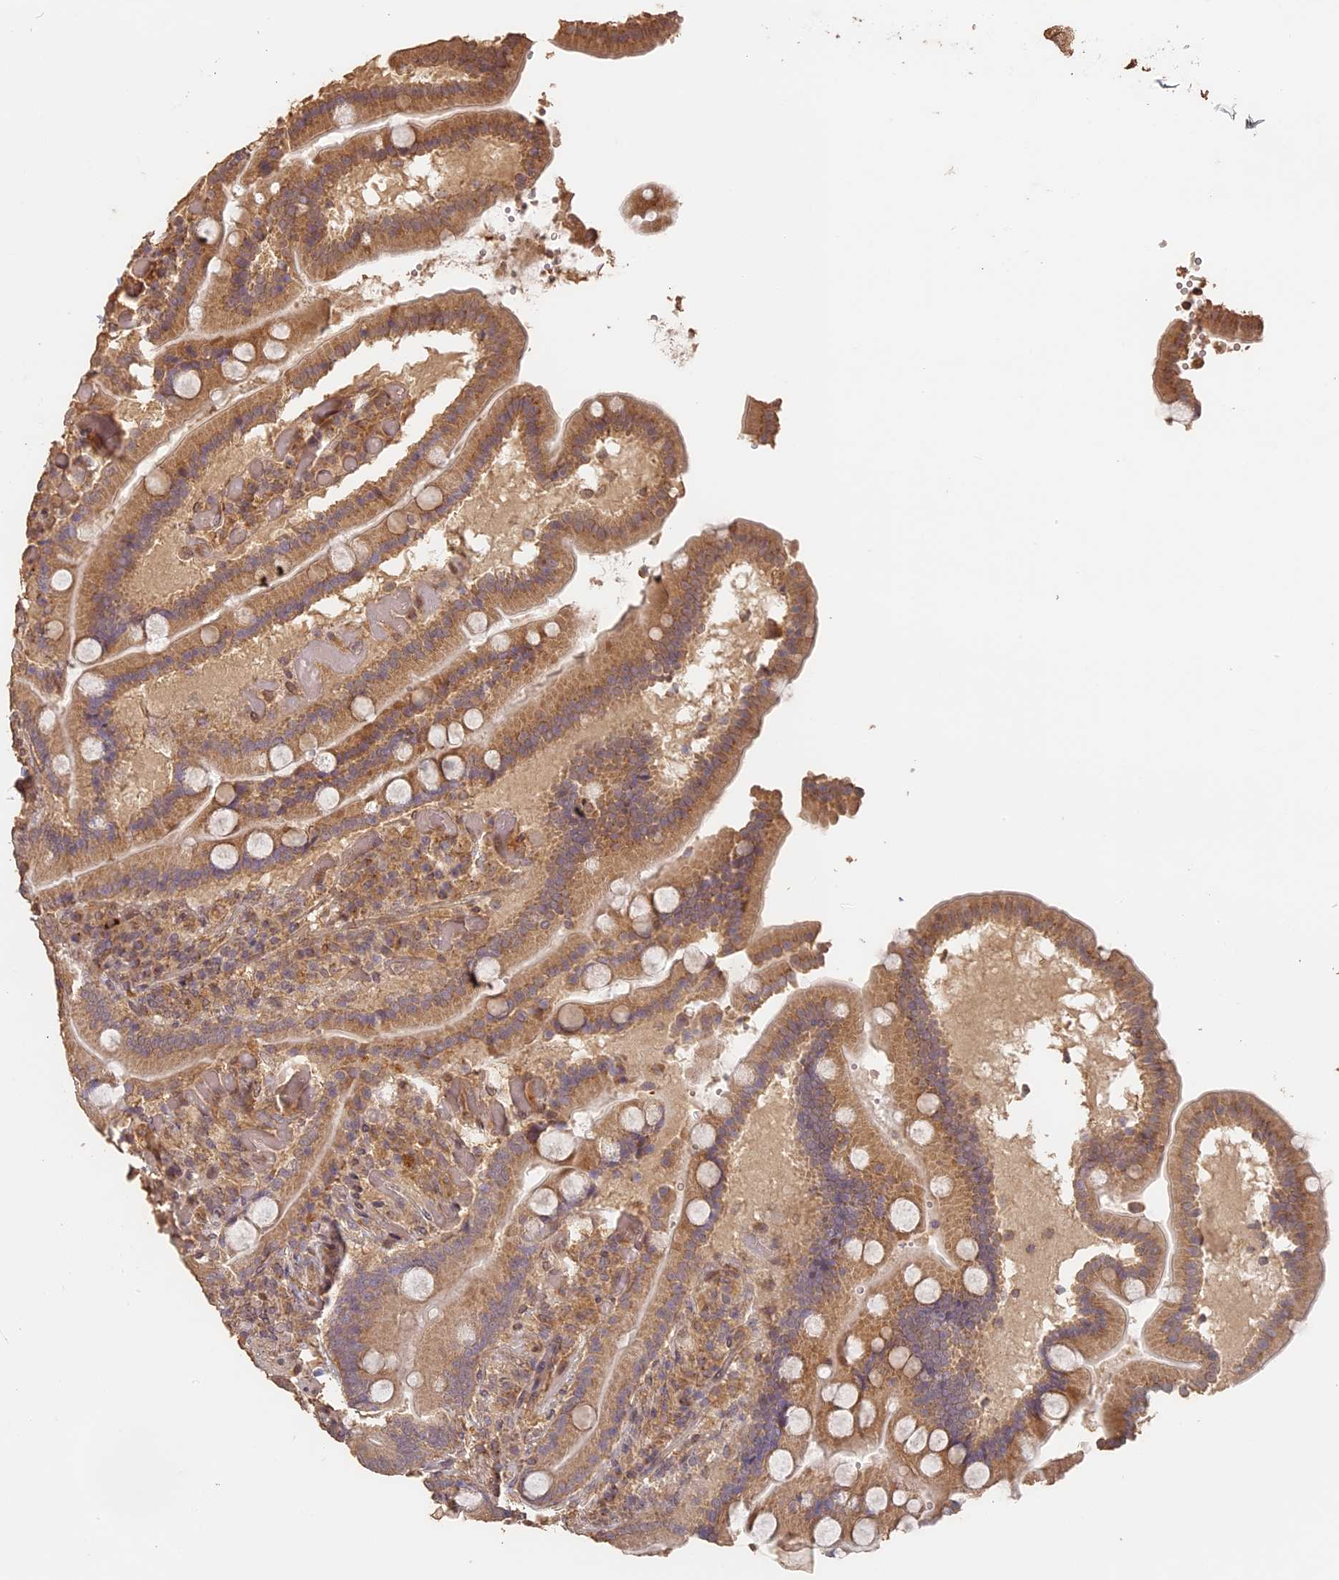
{"staining": {"intensity": "moderate", "quantity": ">75%", "location": "cytoplasmic/membranous"}, "tissue": "duodenum", "cell_type": "Glandular cells", "image_type": "normal", "snomed": [{"axis": "morphology", "description": "Normal tissue, NOS"}, {"axis": "topography", "description": "Duodenum"}], "caption": "The photomicrograph shows a brown stain indicating the presence of a protein in the cytoplasmic/membranous of glandular cells in duodenum.", "gene": "STX16", "patient": {"sex": "female", "age": 62}}